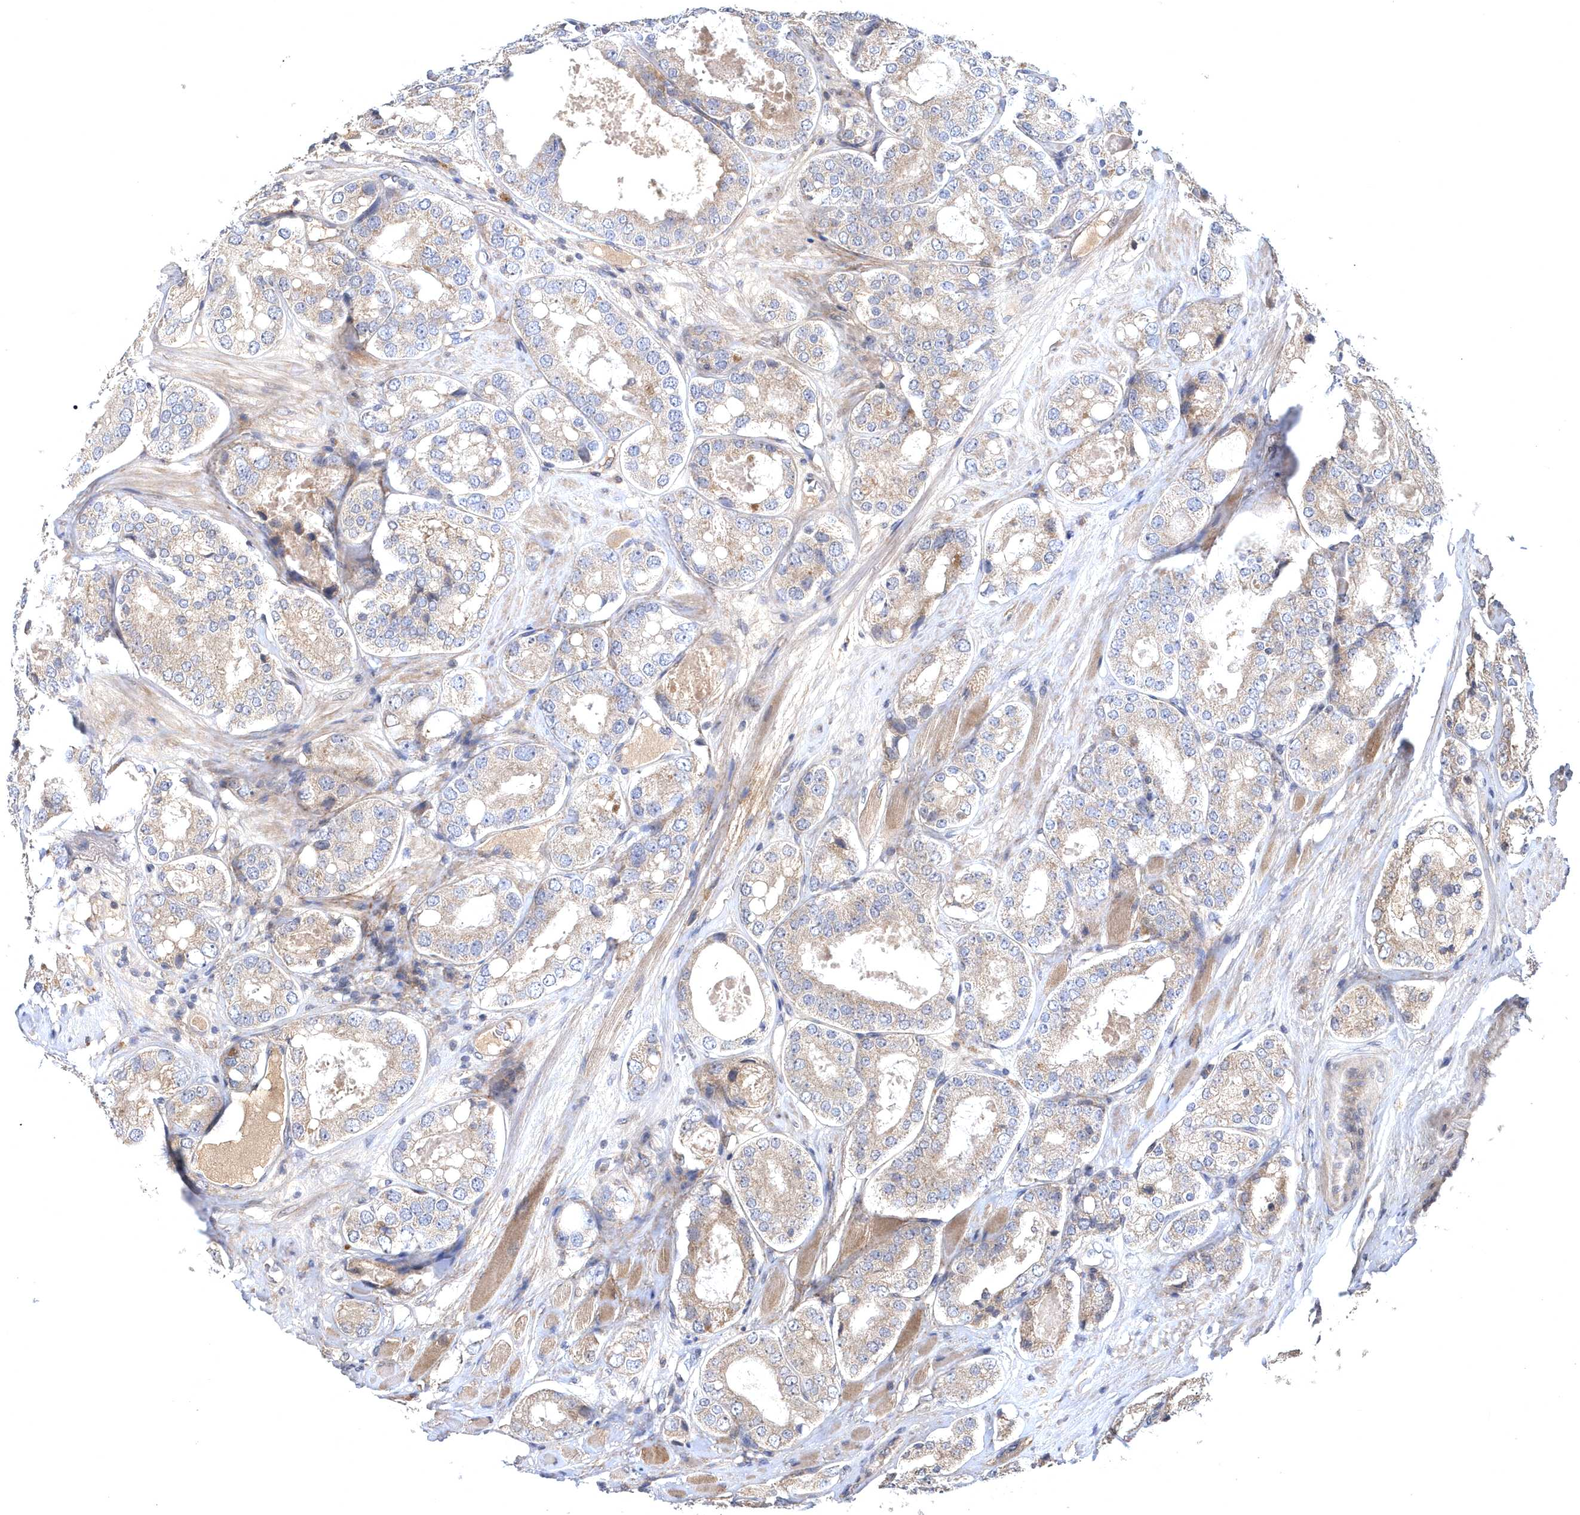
{"staining": {"intensity": "weak", "quantity": "25%-75%", "location": "cytoplasmic/membranous"}, "tissue": "prostate cancer", "cell_type": "Tumor cells", "image_type": "cancer", "snomed": [{"axis": "morphology", "description": "Adenocarcinoma, High grade"}, {"axis": "topography", "description": "Prostate"}], "caption": "This is an image of immunohistochemistry staining of high-grade adenocarcinoma (prostate), which shows weak expression in the cytoplasmic/membranous of tumor cells.", "gene": "HMGCS1", "patient": {"sex": "male", "age": 65}}